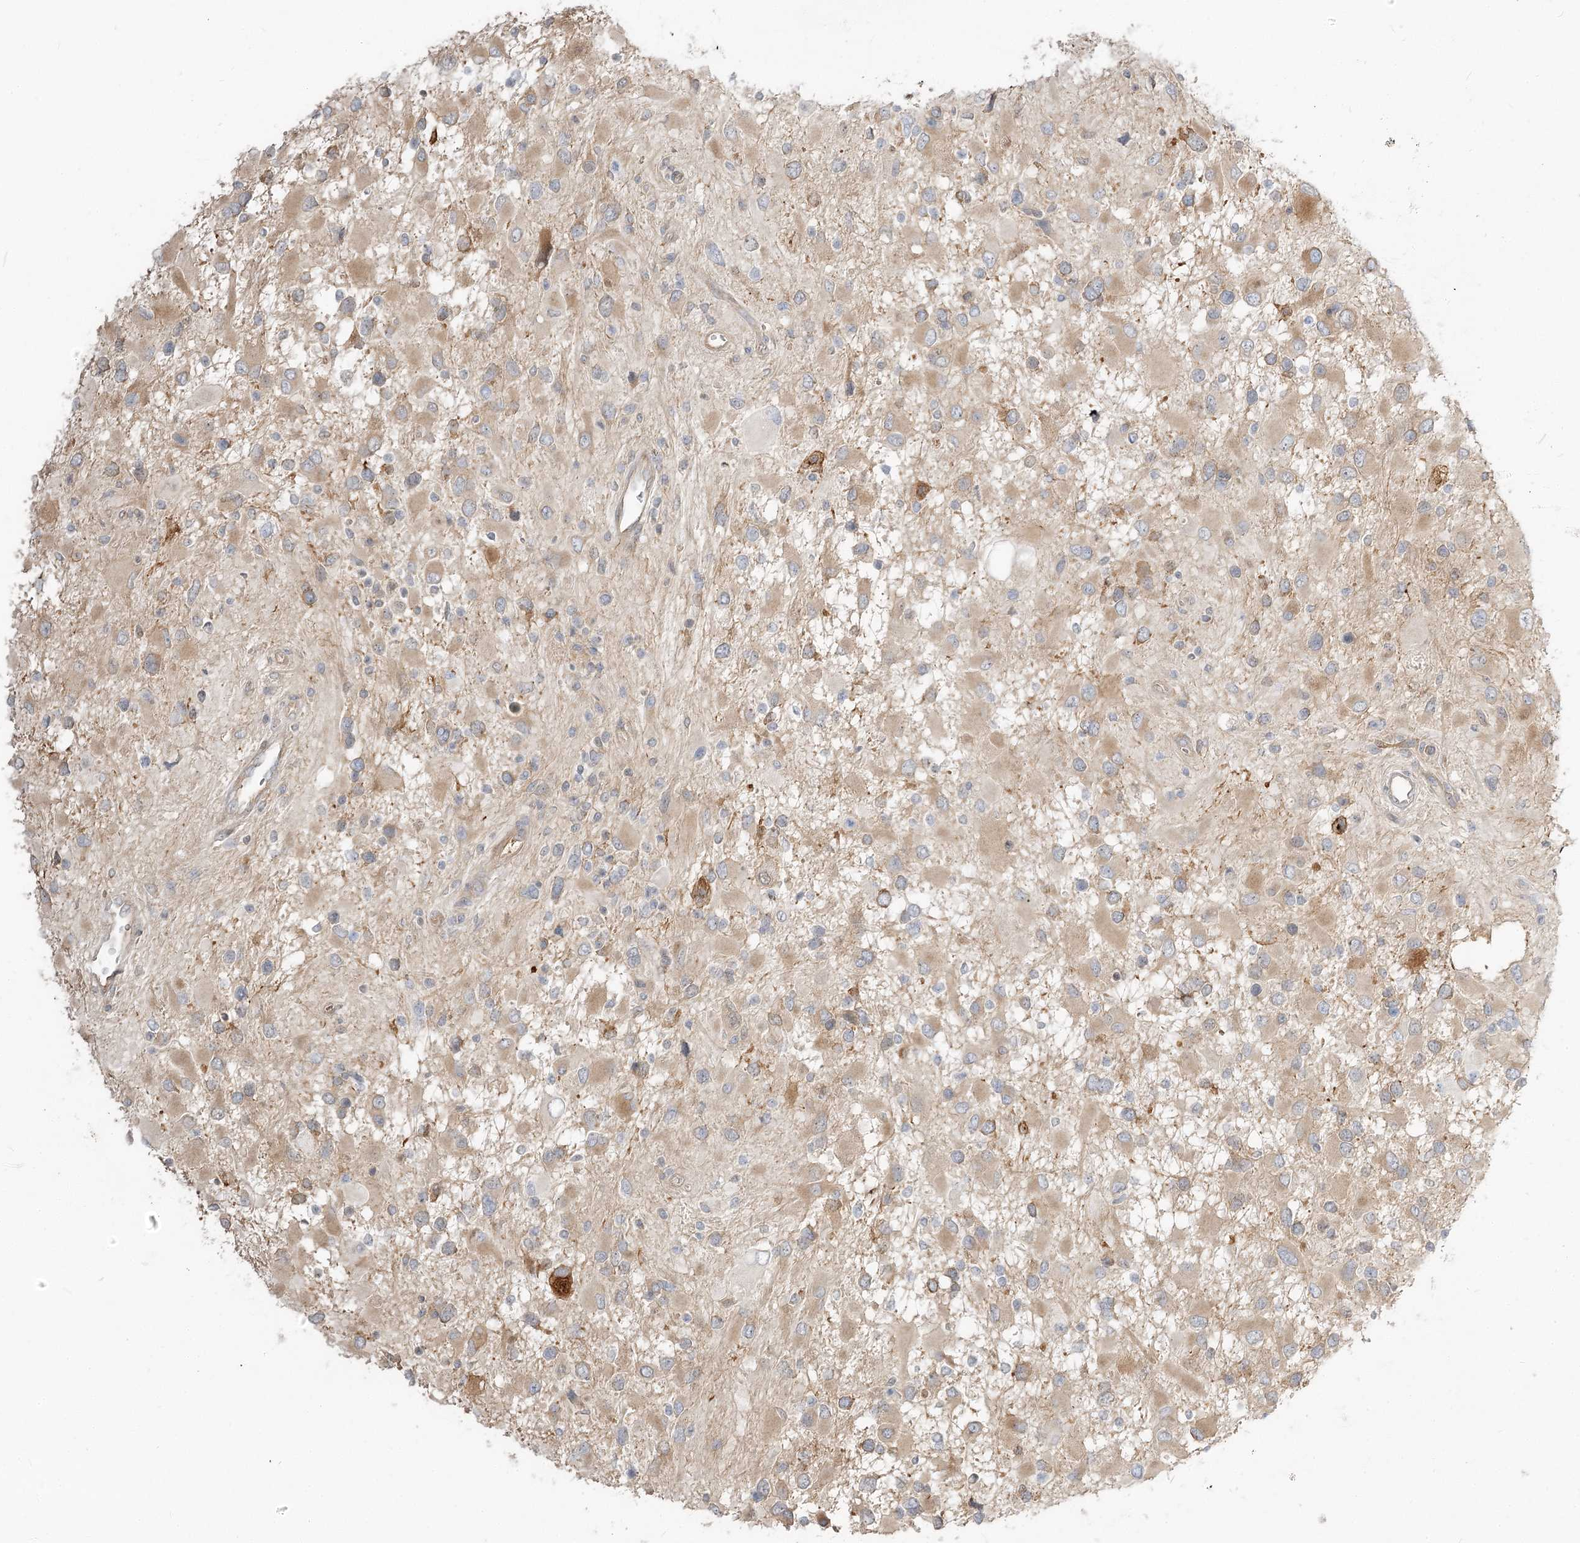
{"staining": {"intensity": "weak", "quantity": ">75%", "location": "cytoplasmic/membranous"}, "tissue": "glioma", "cell_type": "Tumor cells", "image_type": "cancer", "snomed": [{"axis": "morphology", "description": "Glioma, malignant, High grade"}, {"axis": "topography", "description": "Brain"}], "caption": "This histopathology image demonstrates glioma stained with immunohistochemistry to label a protein in brown. The cytoplasmic/membranous of tumor cells show weak positivity for the protein. Nuclei are counter-stained blue.", "gene": "GUCY2C", "patient": {"sex": "male", "age": 53}}